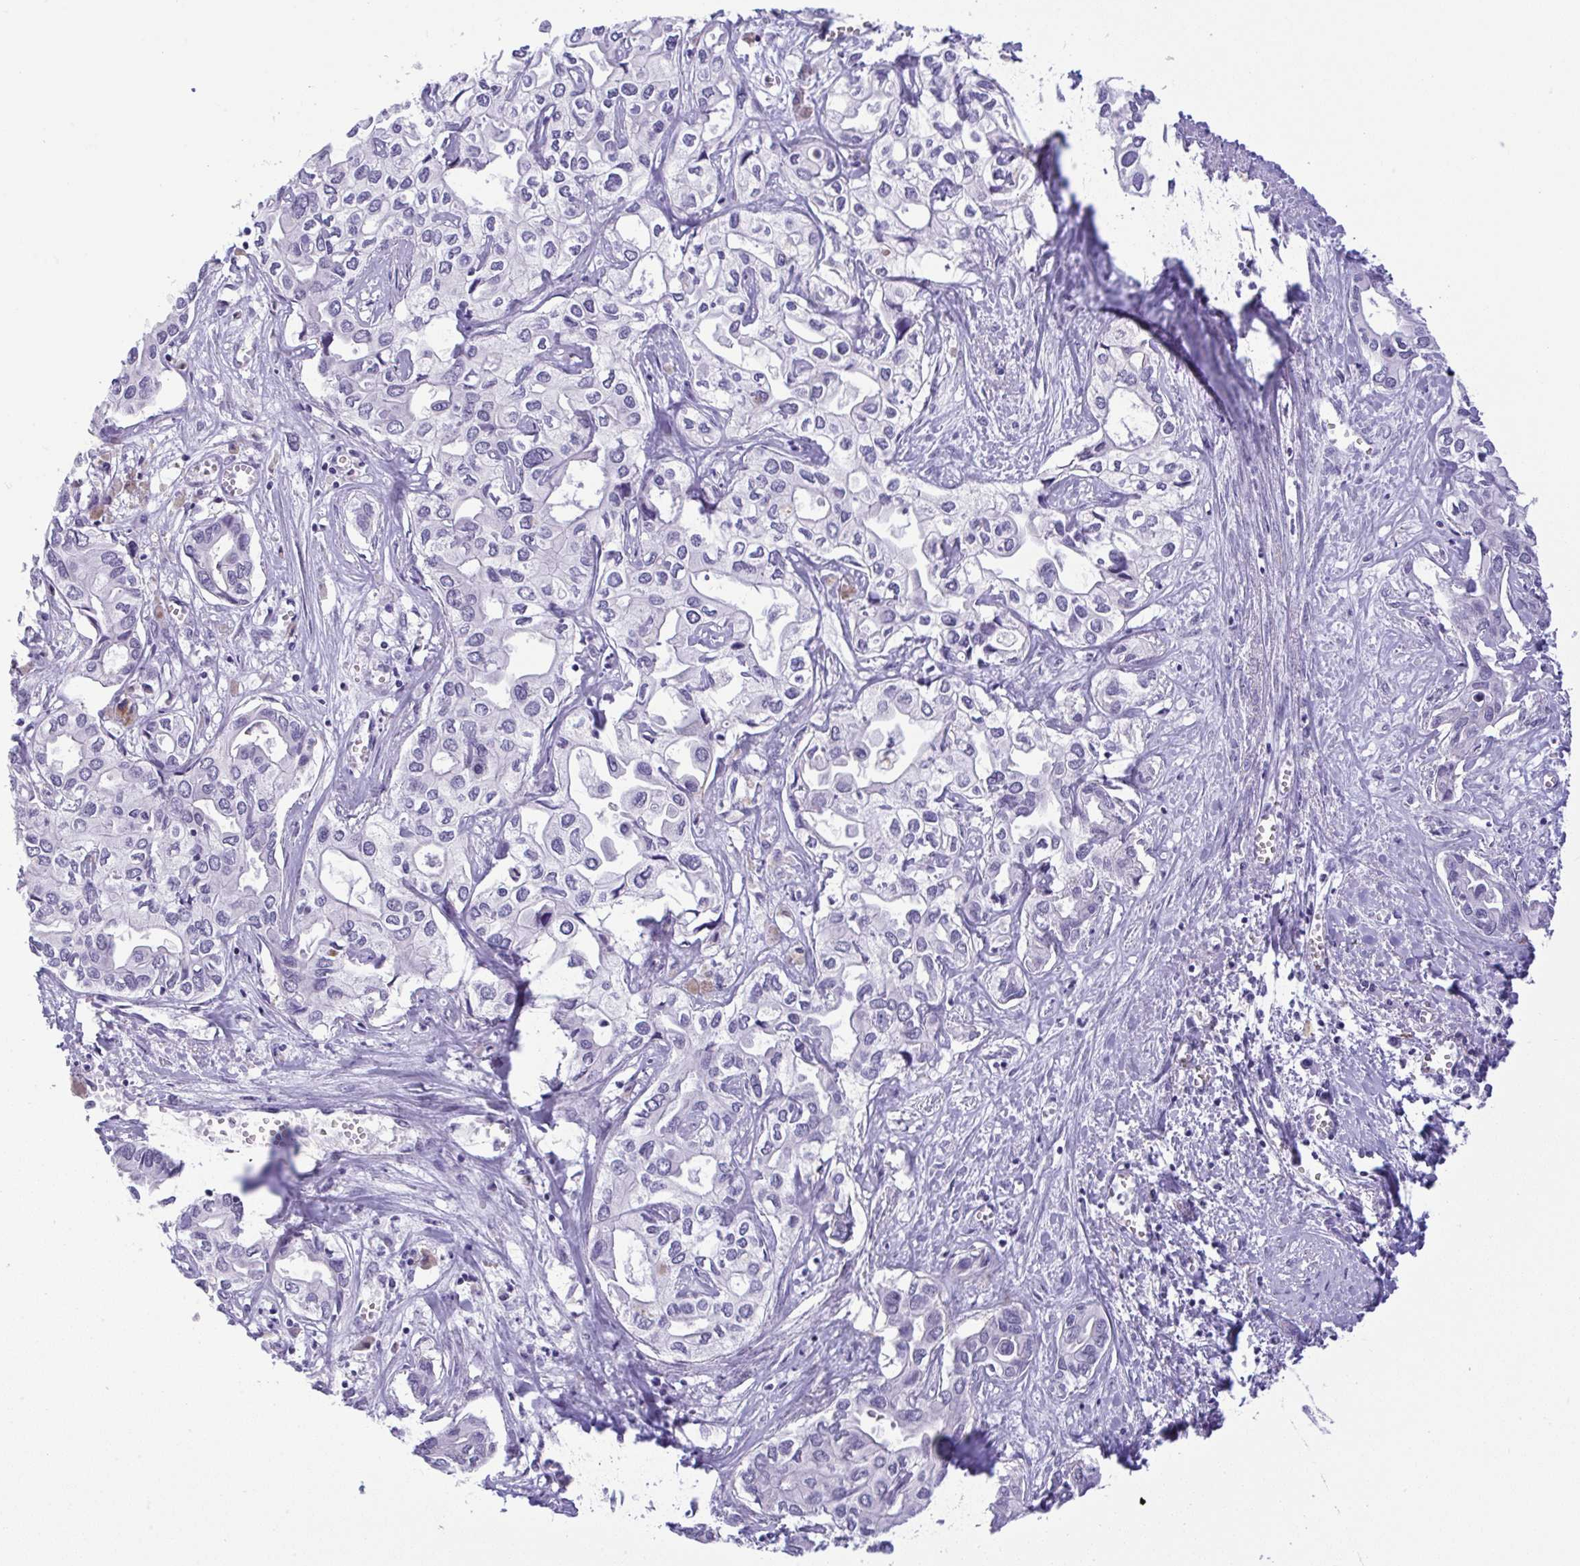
{"staining": {"intensity": "negative", "quantity": "none", "location": "none"}, "tissue": "liver cancer", "cell_type": "Tumor cells", "image_type": "cancer", "snomed": [{"axis": "morphology", "description": "Cholangiocarcinoma"}, {"axis": "topography", "description": "Liver"}], "caption": "Tumor cells are negative for protein expression in human liver cholangiocarcinoma.", "gene": "YBX2", "patient": {"sex": "female", "age": 64}}